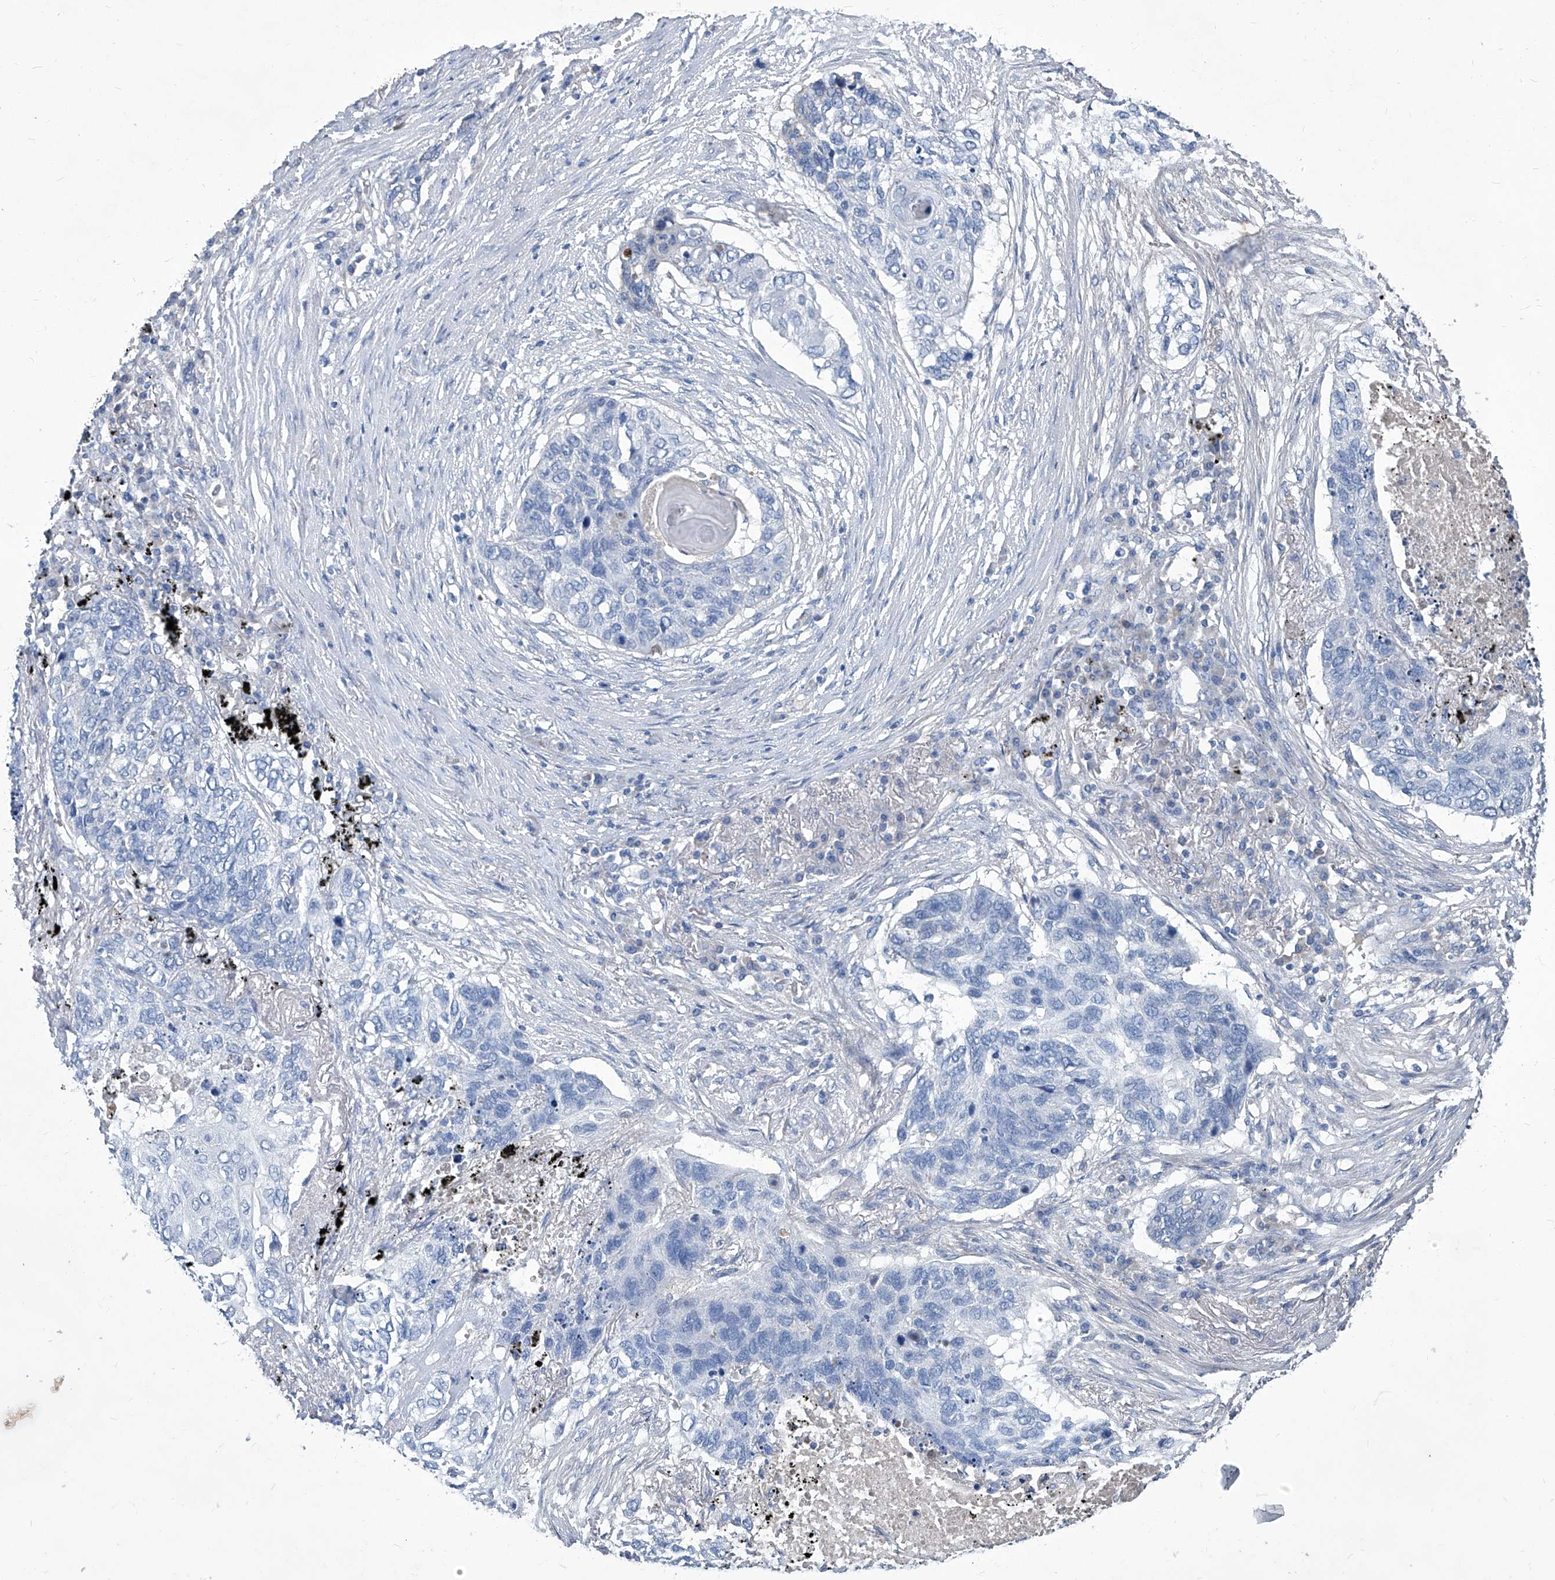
{"staining": {"intensity": "negative", "quantity": "none", "location": "none"}, "tissue": "lung cancer", "cell_type": "Tumor cells", "image_type": "cancer", "snomed": [{"axis": "morphology", "description": "Squamous cell carcinoma, NOS"}, {"axis": "topography", "description": "Lung"}], "caption": "Squamous cell carcinoma (lung) stained for a protein using IHC reveals no staining tumor cells.", "gene": "MTARC1", "patient": {"sex": "female", "age": 63}}